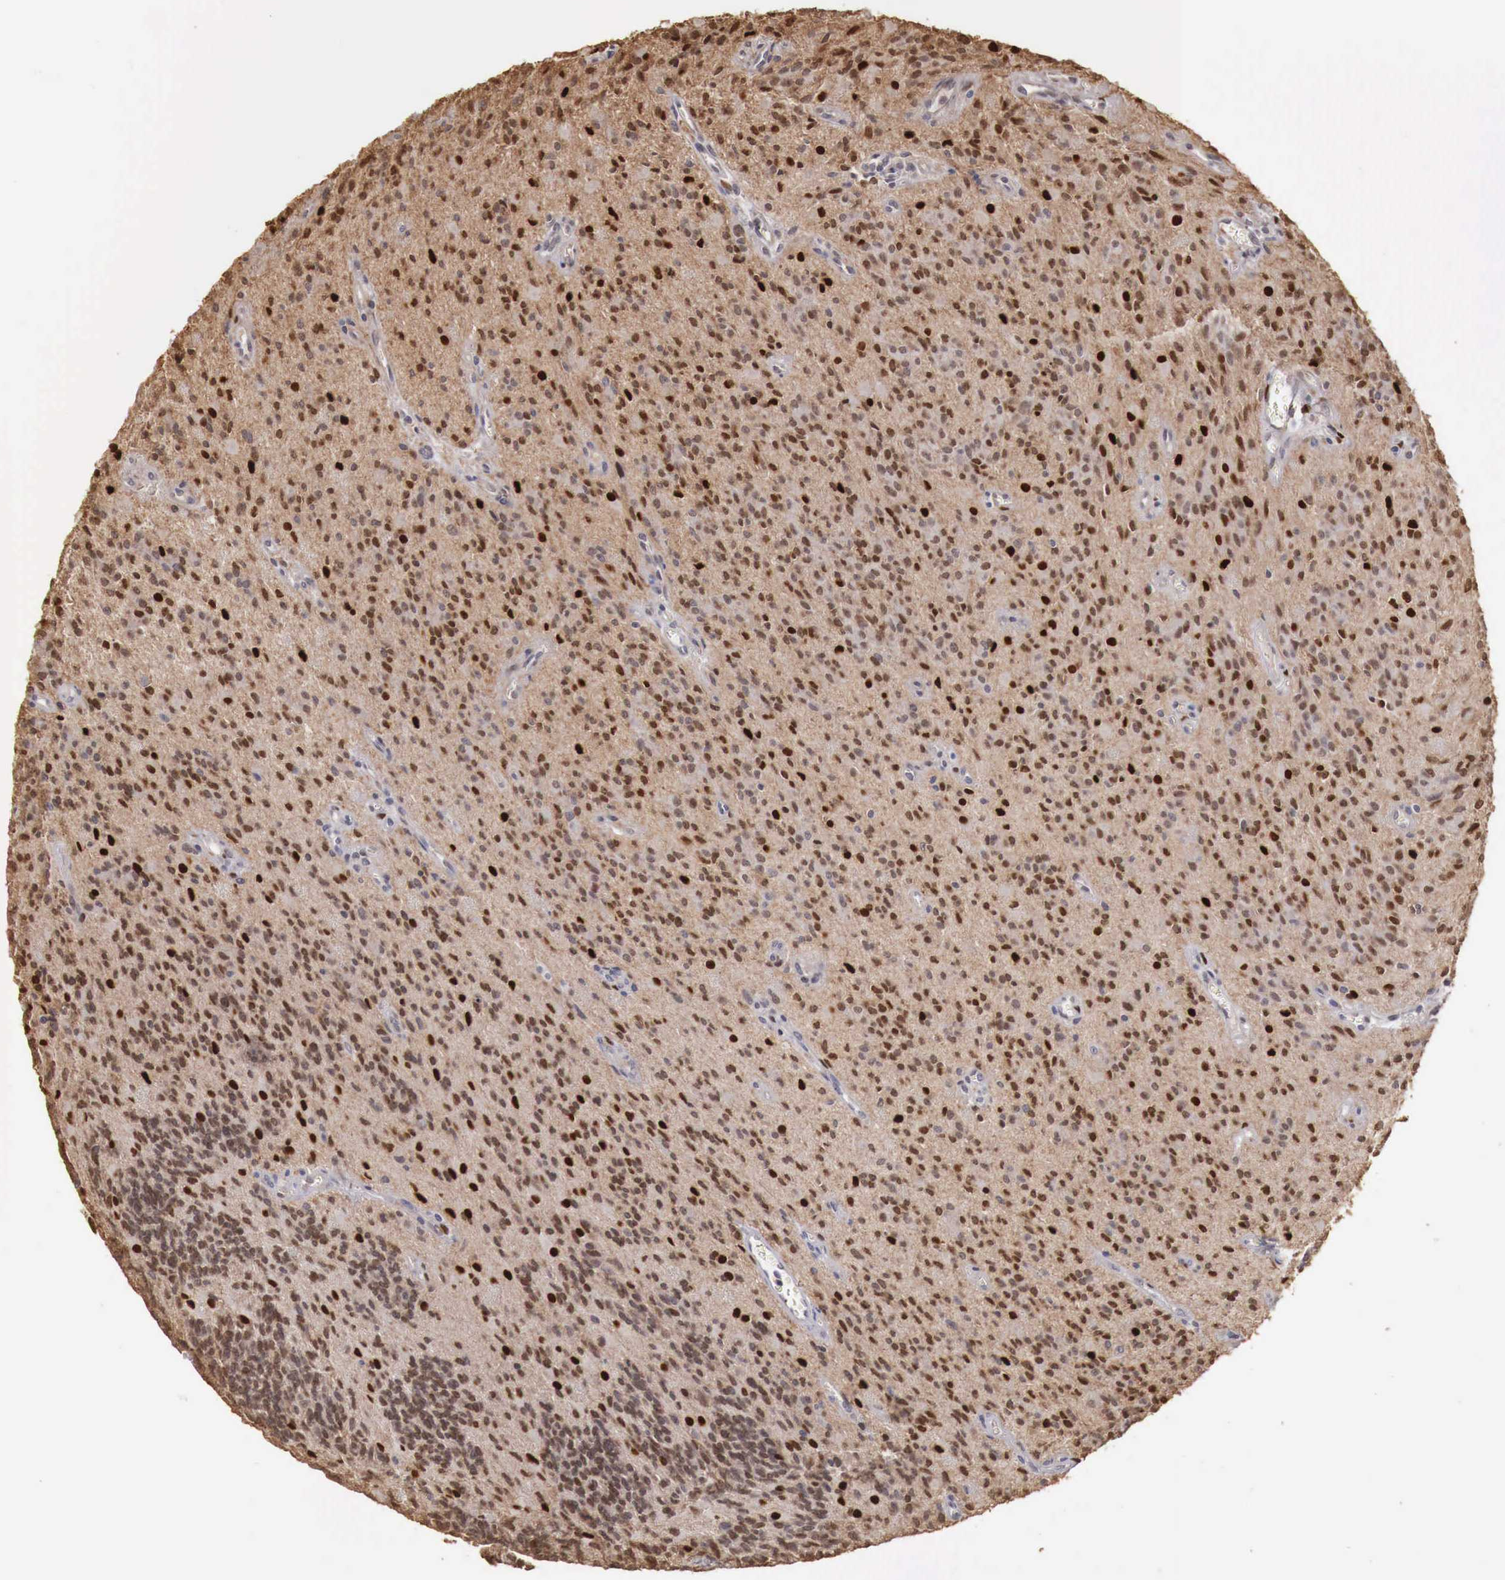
{"staining": {"intensity": "strong", "quantity": ">75%", "location": "nuclear"}, "tissue": "glioma", "cell_type": "Tumor cells", "image_type": "cancer", "snomed": [{"axis": "morphology", "description": "Glioma, malignant, Low grade"}, {"axis": "topography", "description": "Brain"}], "caption": "A brown stain labels strong nuclear expression of a protein in low-grade glioma (malignant) tumor cells.", "gene": "KHDRBS2", "patient": {"sex": "female", "age": 15}}